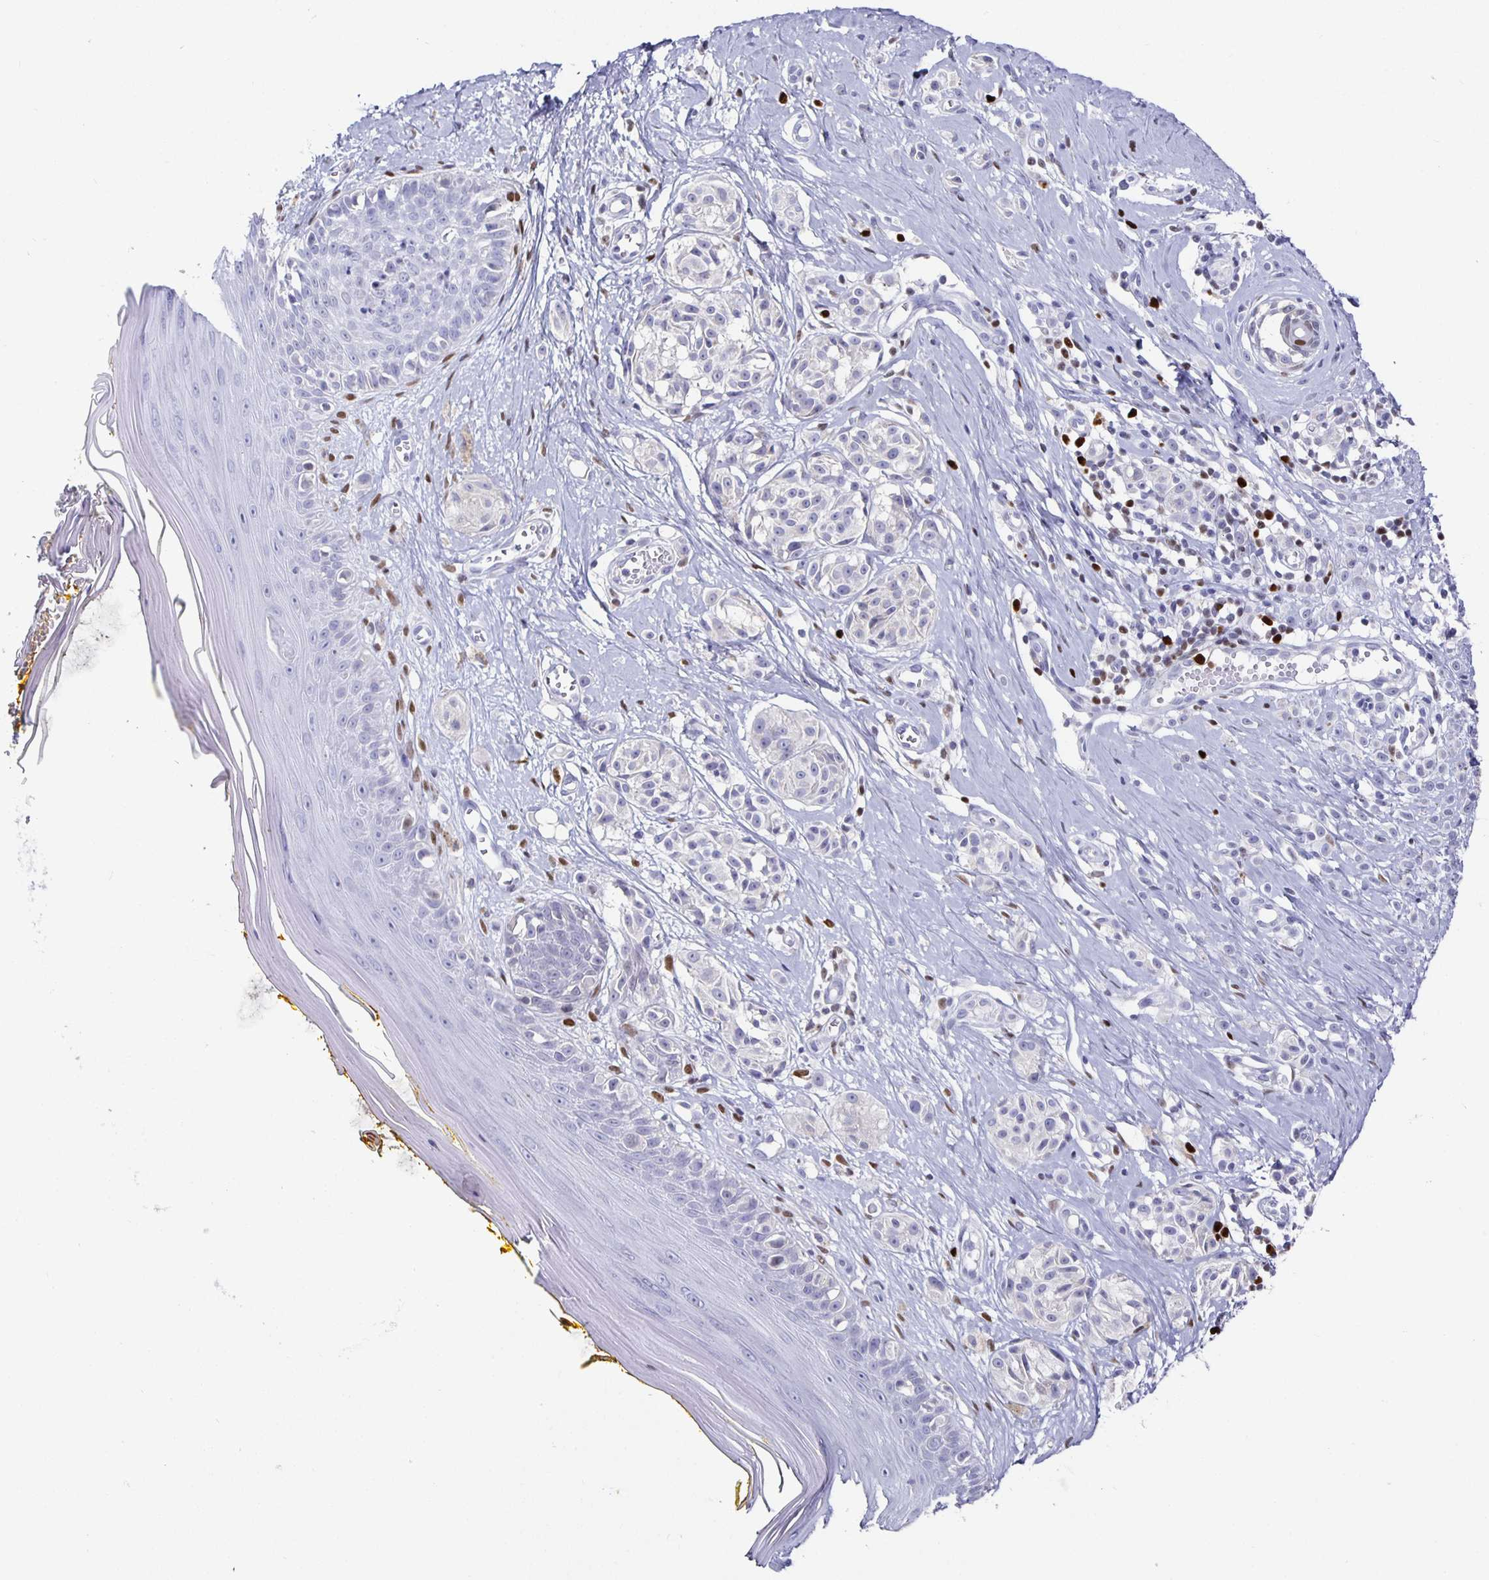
{"staining": {"intensity": "negative", "quantity": "none", "location": "none"}, "tissue": "melanoma", "cell_type": "Tumor cells", "image_type": "cancer", "snomed": [{"axis": "morphology", "description": "Malignant melanoma, NOS"}, {"axis": "topography", "description": "Skin"}], "caption": "Micrograph shows no significant protein expression in tumor cells of malignant melanoma.", "gene": "RUNX2", "patient": {"sex": "male", "age": 74}}